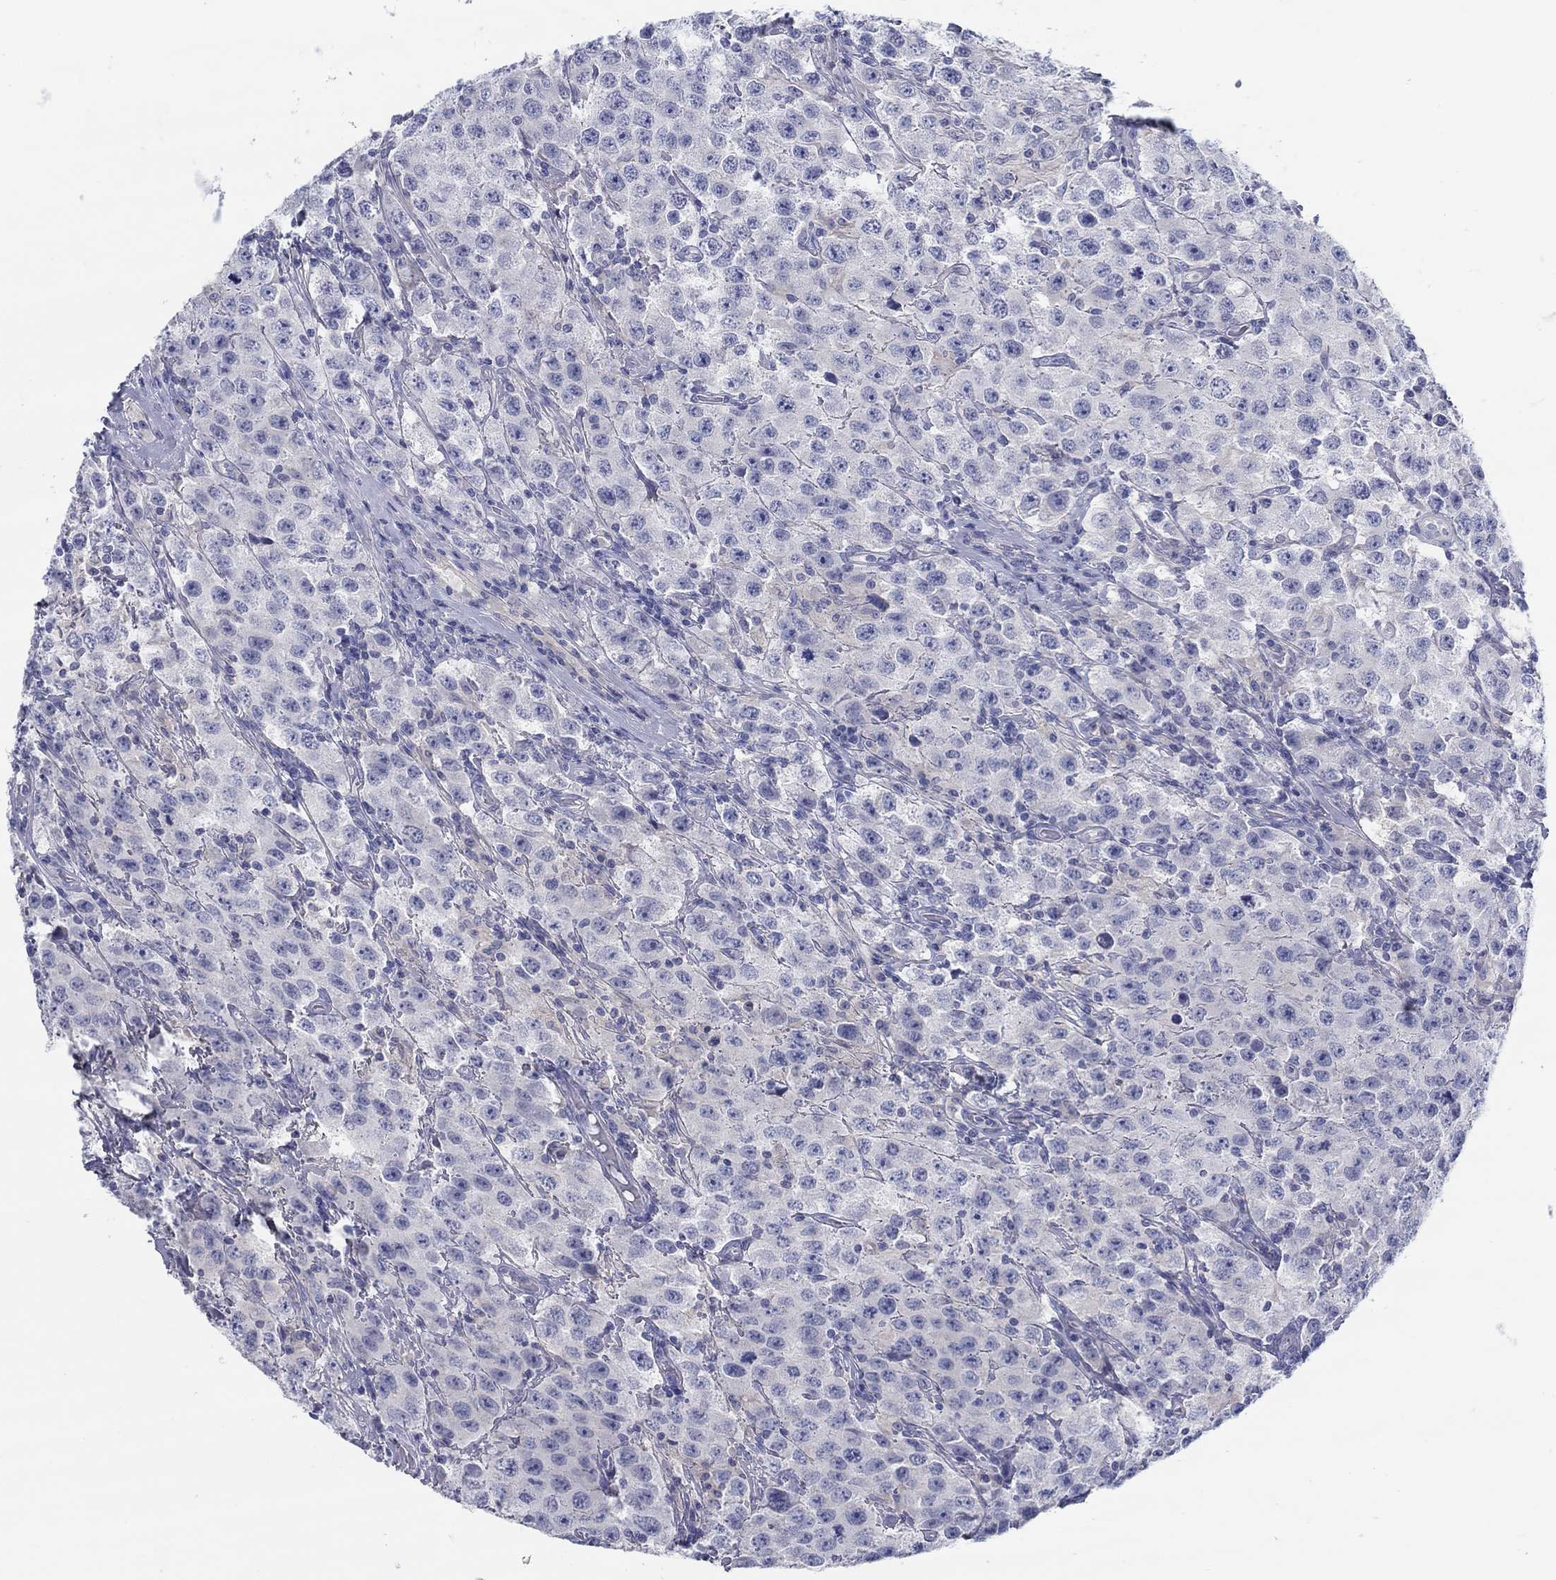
{"staining": {"intensity": "negative", "quantity": "none", "location": "none"}, "tissue": "testis cancer", "cell_type": "Tumor cells", "image_type": "cancer", "snomed": [{"axis": "morphology", "description": "Seminoma, NOS"}, {"axis": "topography", "description": "Testis"}], "caption": "Immunohistochemistry (IHC) image of testis seminoma stained for a protein (brown), which reveals no expression in tumor cells. (IHC, brightfield microscopy, high magnification).", "gene": "HAPLN4", "patient": {"sex": "male", "age": 52}}